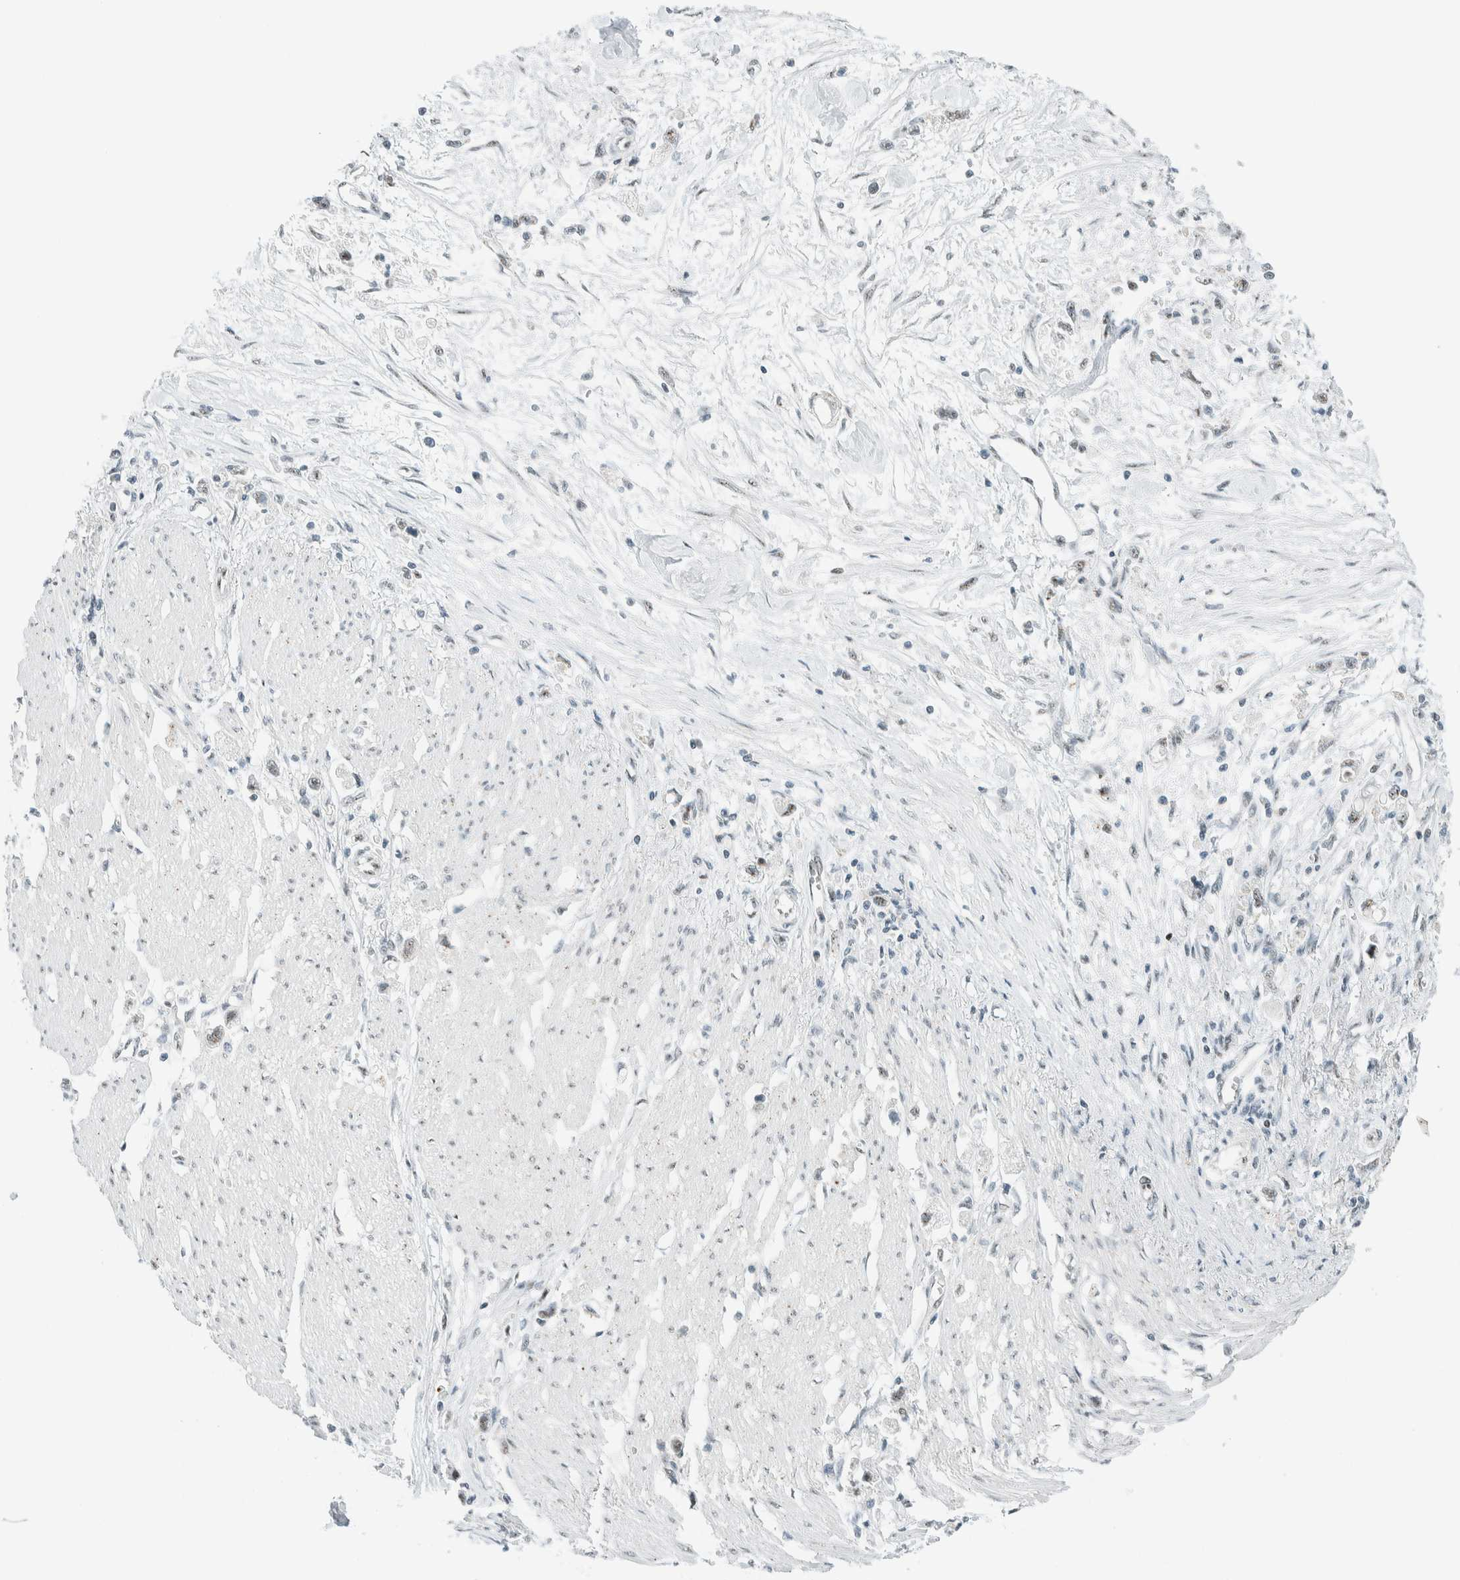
{"staining": {"intensity": "weak", "quantity": "<25%", "location": "nuclear"}, "tissue": "stomach cancer", "cell_type": "Tumor cells", "image_type": "cancer", "snomed": [{"axis": "morphology", "description": "Adenocarcinoma, NOS"}, {"axis": "topography", "description": "Stomach"}], "caption": "Human stomach cancer (adenocarcinoma) stained for a protein using immunohistochemistry shows no positivity in tumor cells.", "gene": "CYSRT1", "patient": {"sex": "female", "age": 59}}